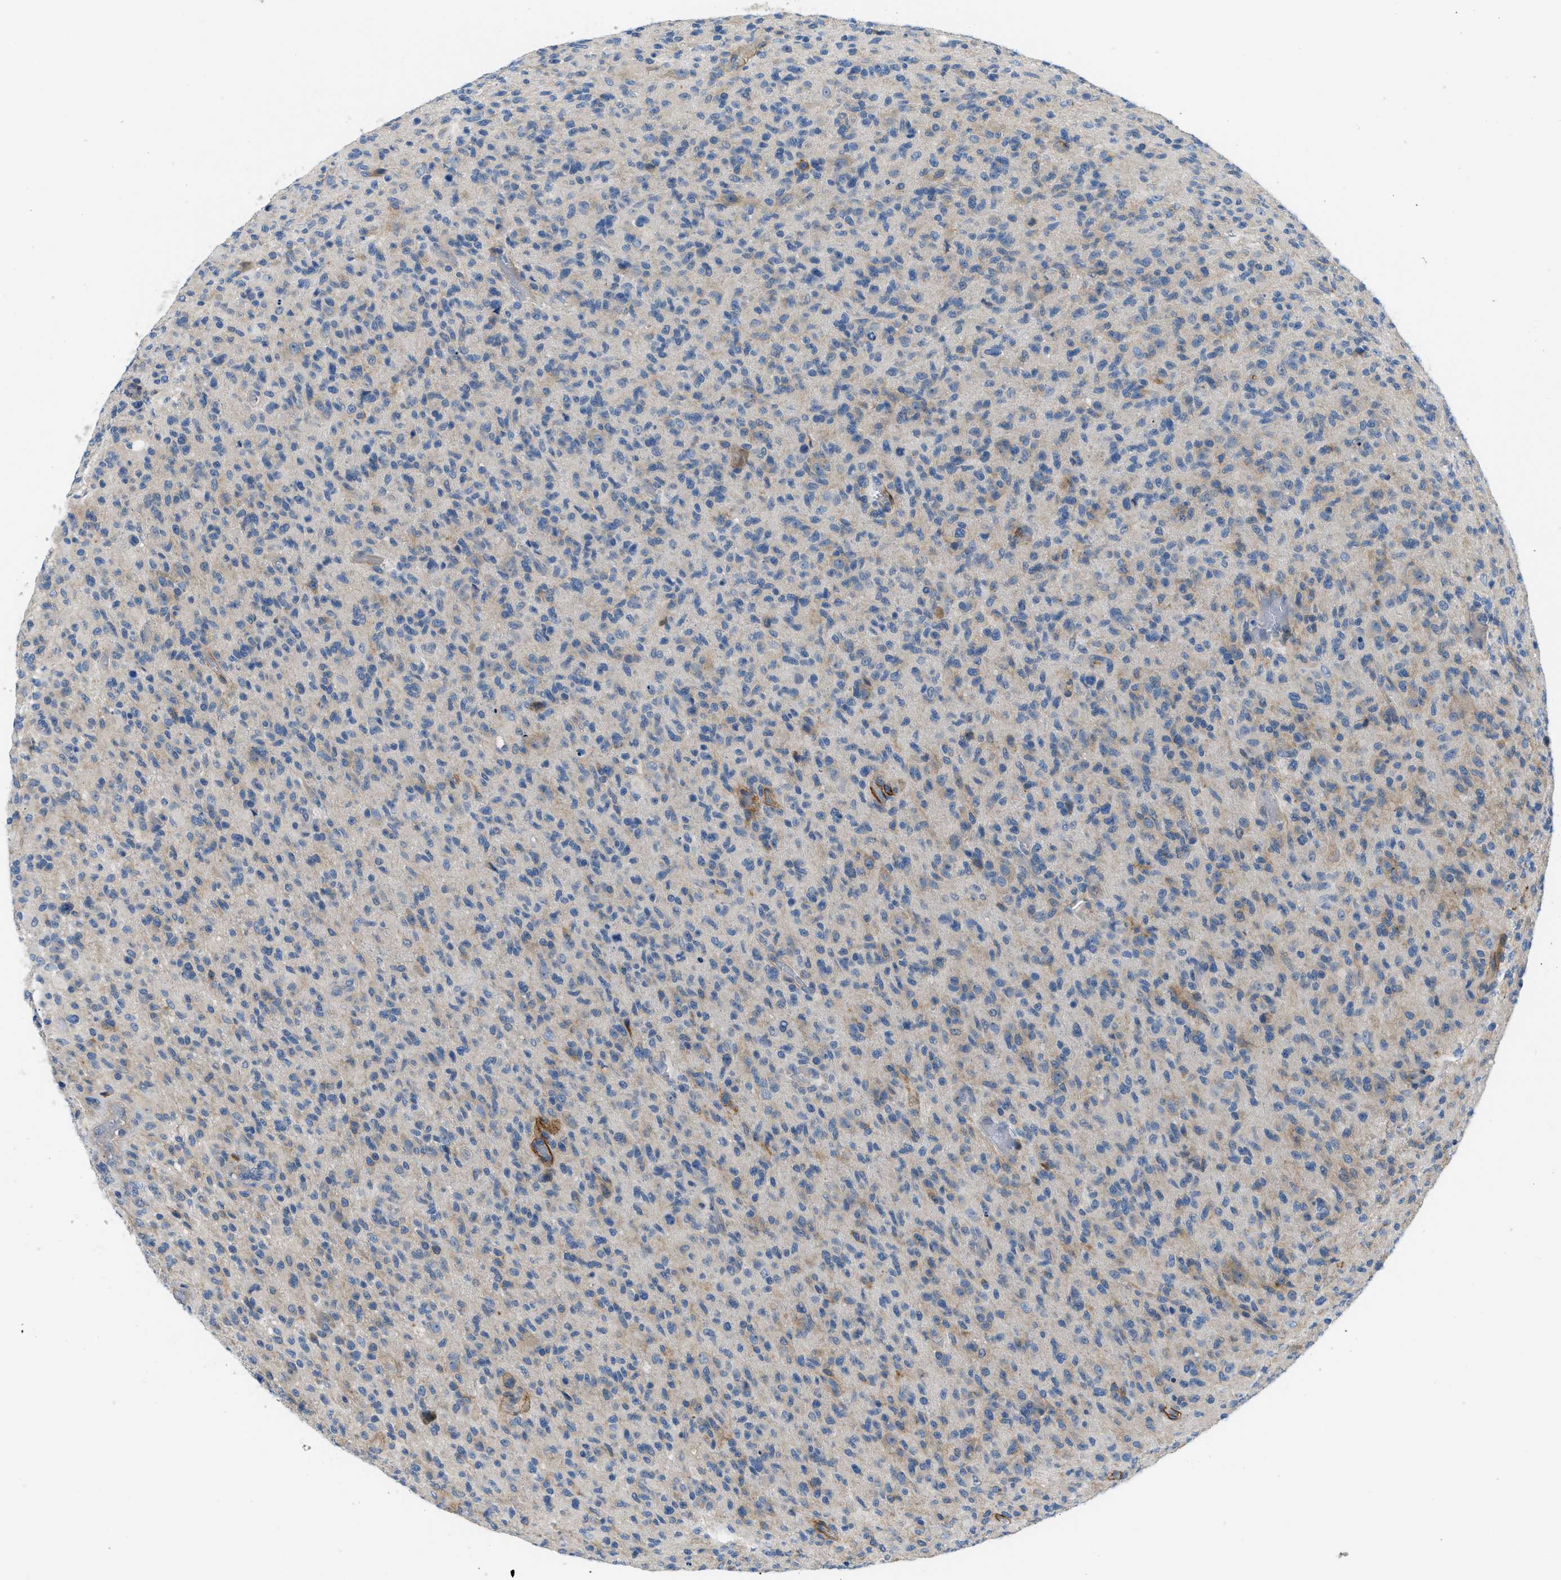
{"staining": {"intensity": "weak", "quantity": "<25%", "location": "cytoplasmic/membranous"}, "tissue": "glioma", "cell_type": "Tumor cells", "image_type": "cancer", "snomed": [{"axis": "morphology", "description": "Glioma, malignant, High grade"}, {"axis": "topography", "description": "Brain"}], "caption": "An immunohistochemistry image of malignant glioma (high-grade) is shown. There is no staining in tumor cells of malignant glioma (high-grade).", "gene": "COL15A1", "patient": {"sex": "male", "age": 71}}